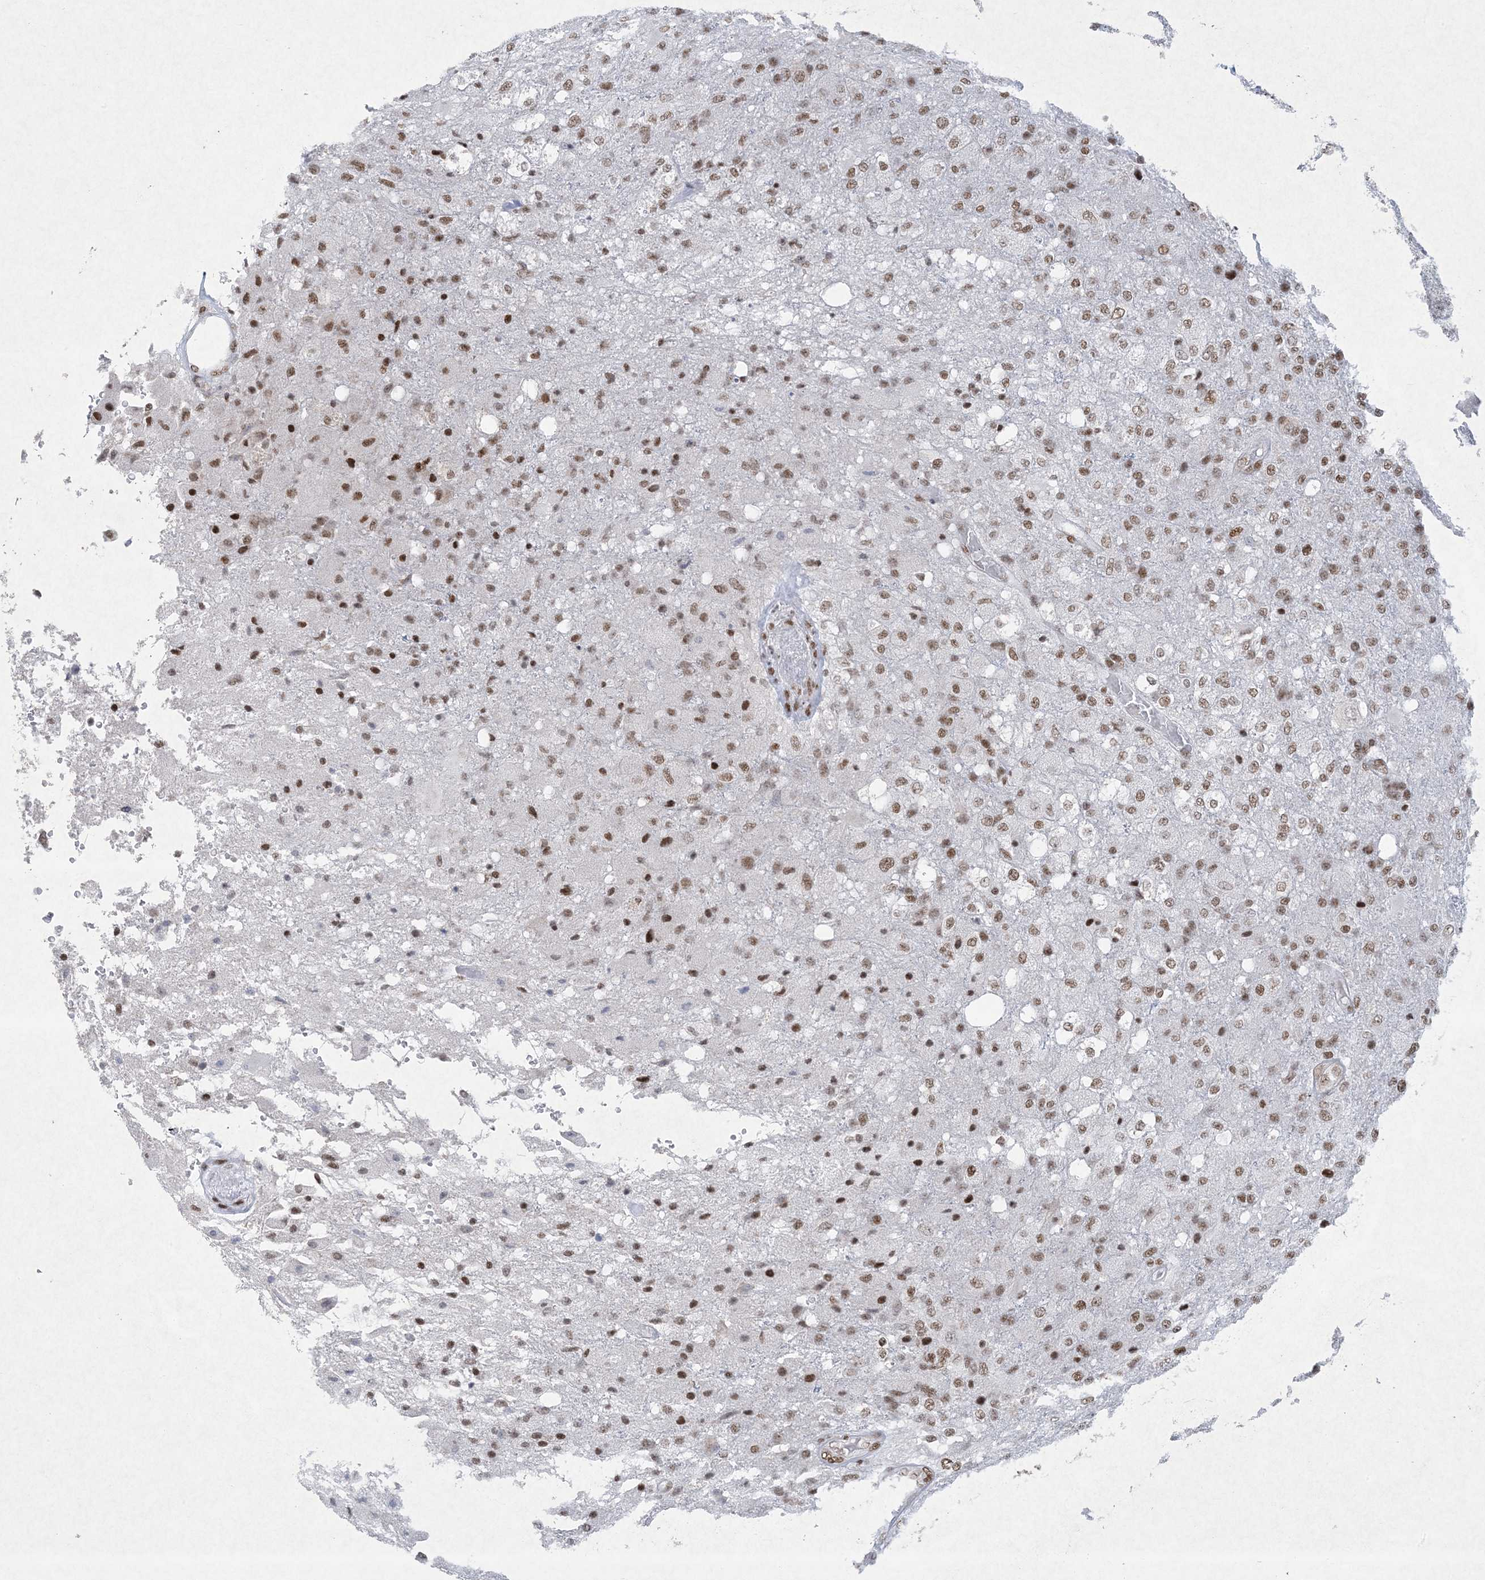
{"staining": {"intensity": "moderate", "quantity": ">75%", "location": "nuclear"}, "tissue": "glioma", "cell_type": "Tumor cells", "image_type": "cancer", "snomed": [{"axis": "morphology", "description": "Normal tissue, NOS"}, {"axis": "morphology", "description": "Glioma, malignant, High grade"}, {"axis": "topography", "description": "Cerebral cortex"}], "caption": "This is an image of immunohistochemistry (IHC) staining of glioma, which shows moderate expression in the nuclear of tumor cells.", "gene": "PKNOX2", "patient": {"sex": "male", "age": 77}}